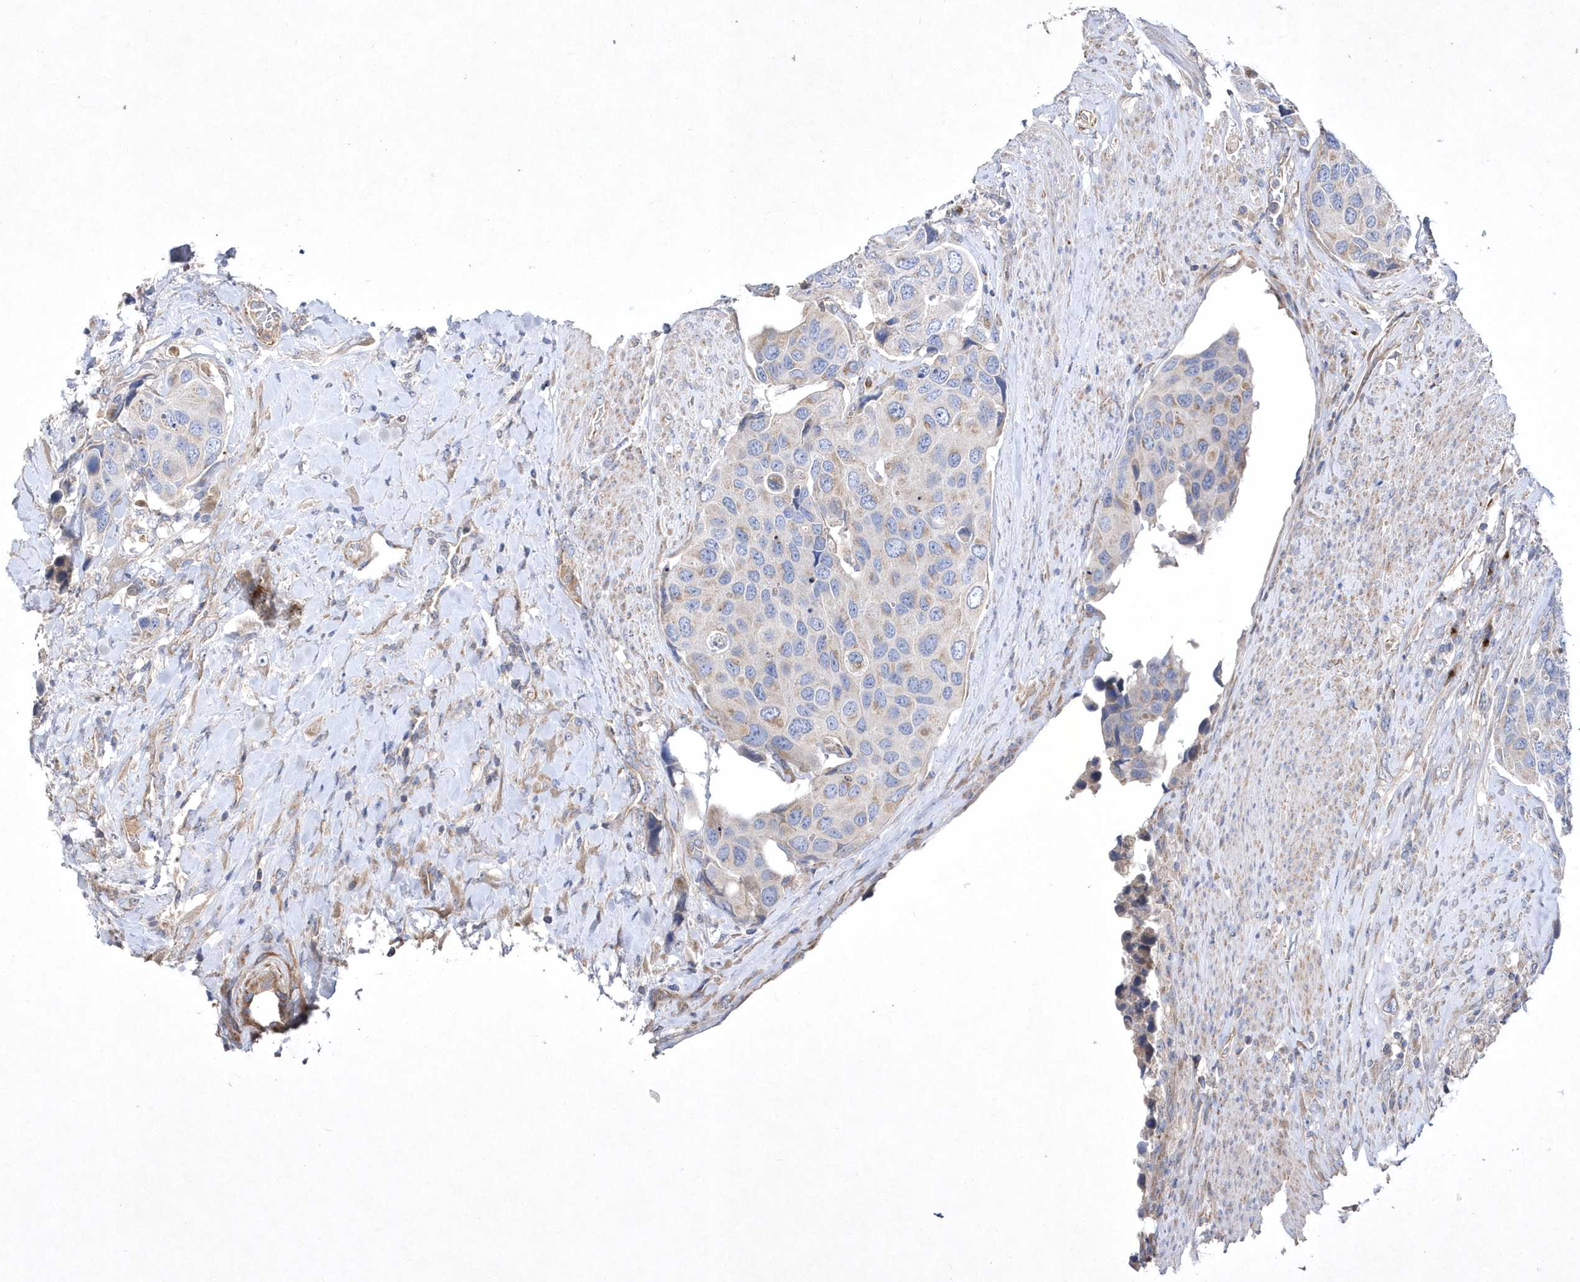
{"staining": {"intensity": "negative", "quantity": "none", "location": "none"}, "tissue": "urothelial cancer", "cell_type": "Tumor cells", "image_type": "cancer", "snomed": [{"axis": "morphology", "description": "Urothelial carcinoma, High grade"}, {"axis": "topography", "description": "Urinary bladder"}], "caption": "This is a micrograph of immunohistochemistry (IHC) staining of urothelial carcinoma (high-grade), which shows no expression in tumor cells. (DAB (3,3'-diaminobenzidine) immunohistochemistry, high magnification).", "gene": "METTL8", "patient": {"sex": "male", "age": 74}}